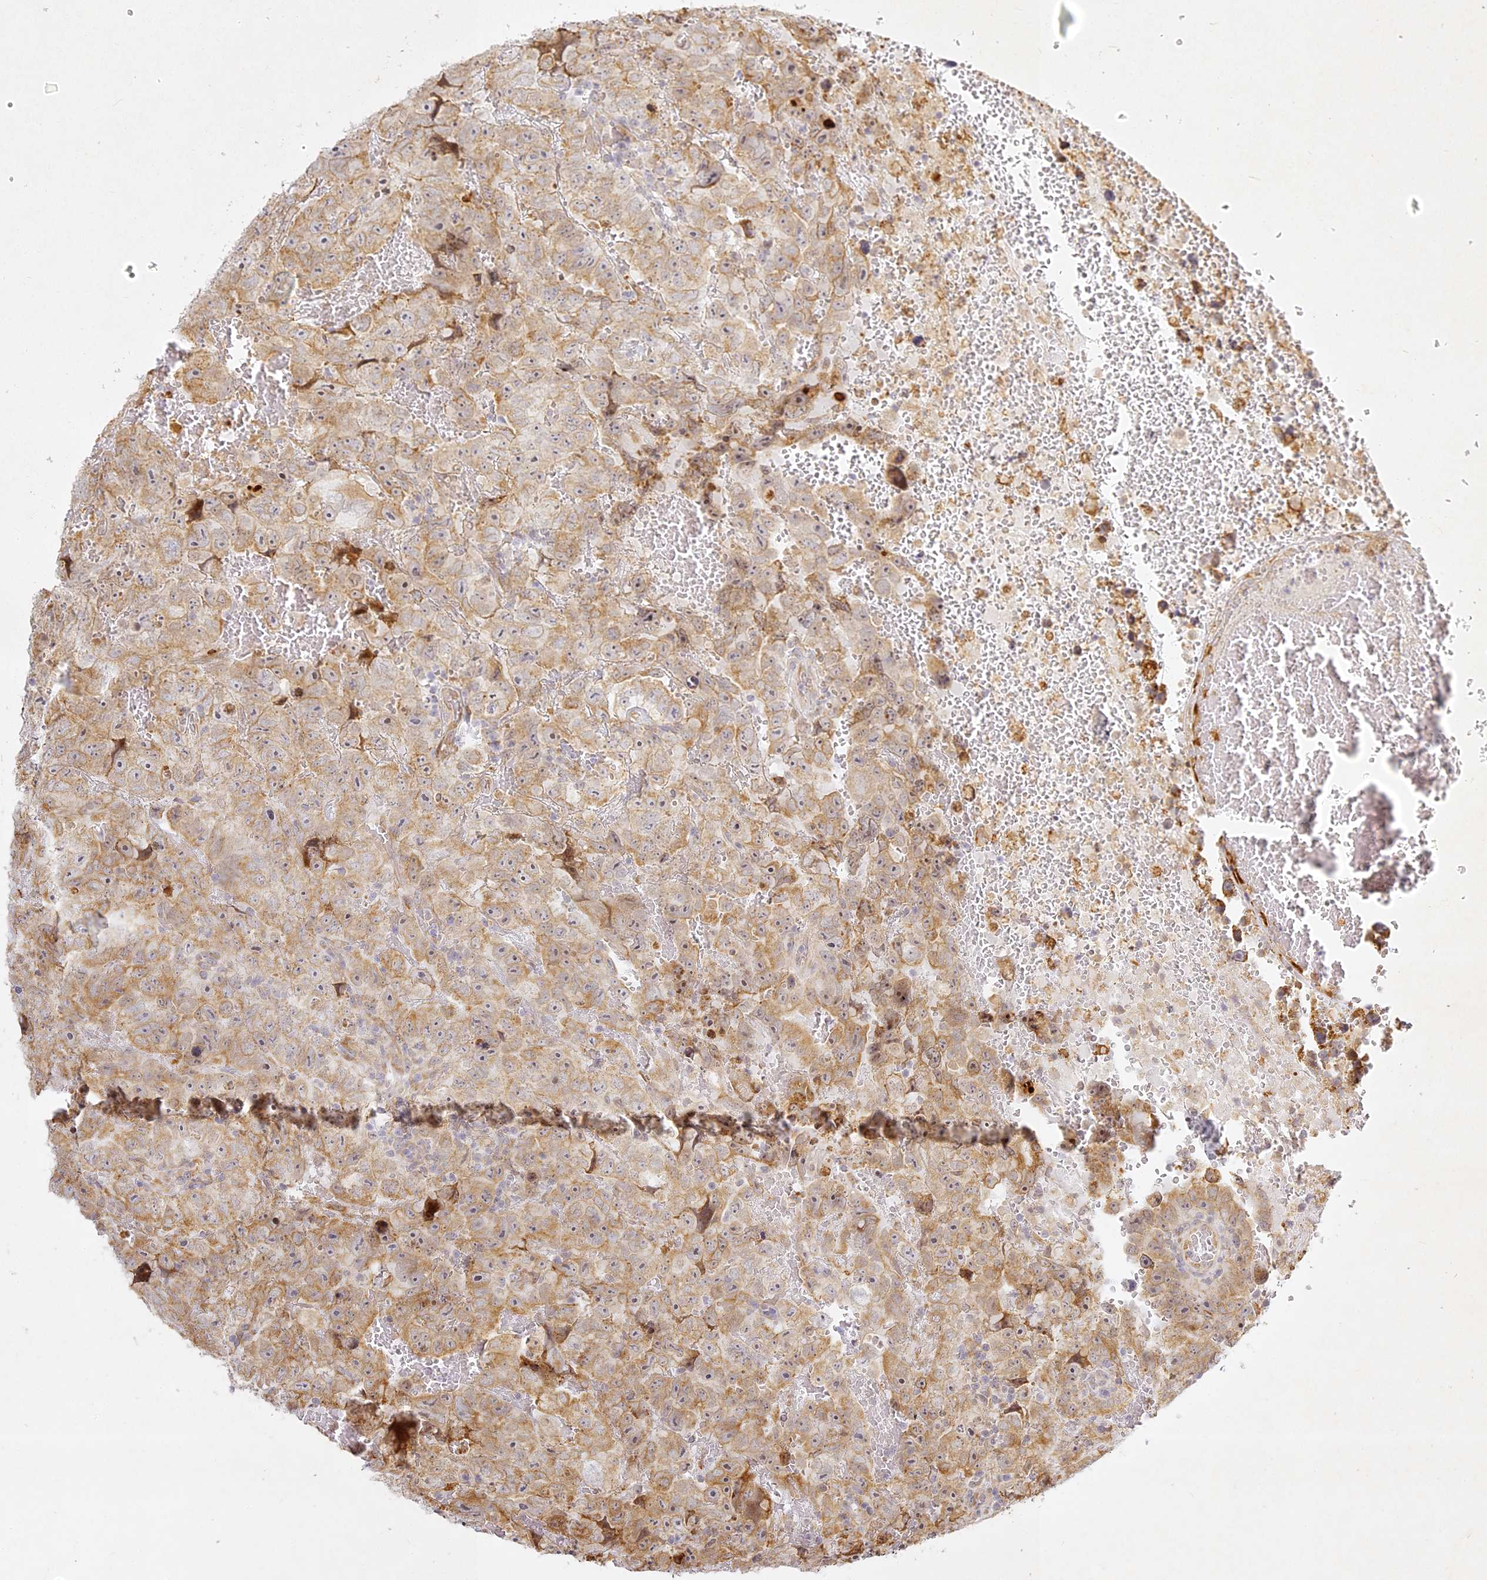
{"staining": {"intensity": "moderate", "quantity": ">75%", "location": "cytoplasmic/membranous"}, "tissue": "testis cancer", "cell_type": "Tumor cells", "image_type": "cancer", "snomed": [{"axis": "morphology", "description": "Carcinoma, Embryonal, NOS"}, {"axis": "topography", "description": "Testis"}], "caption": "Testis cancer (embryonal carcinoma) stained for a protein reveals moderate cytoplasmic/membranous positivity in tumor cells.", "gene": "SLC30A5", "patient": {"sex": "male", "age": 45}}